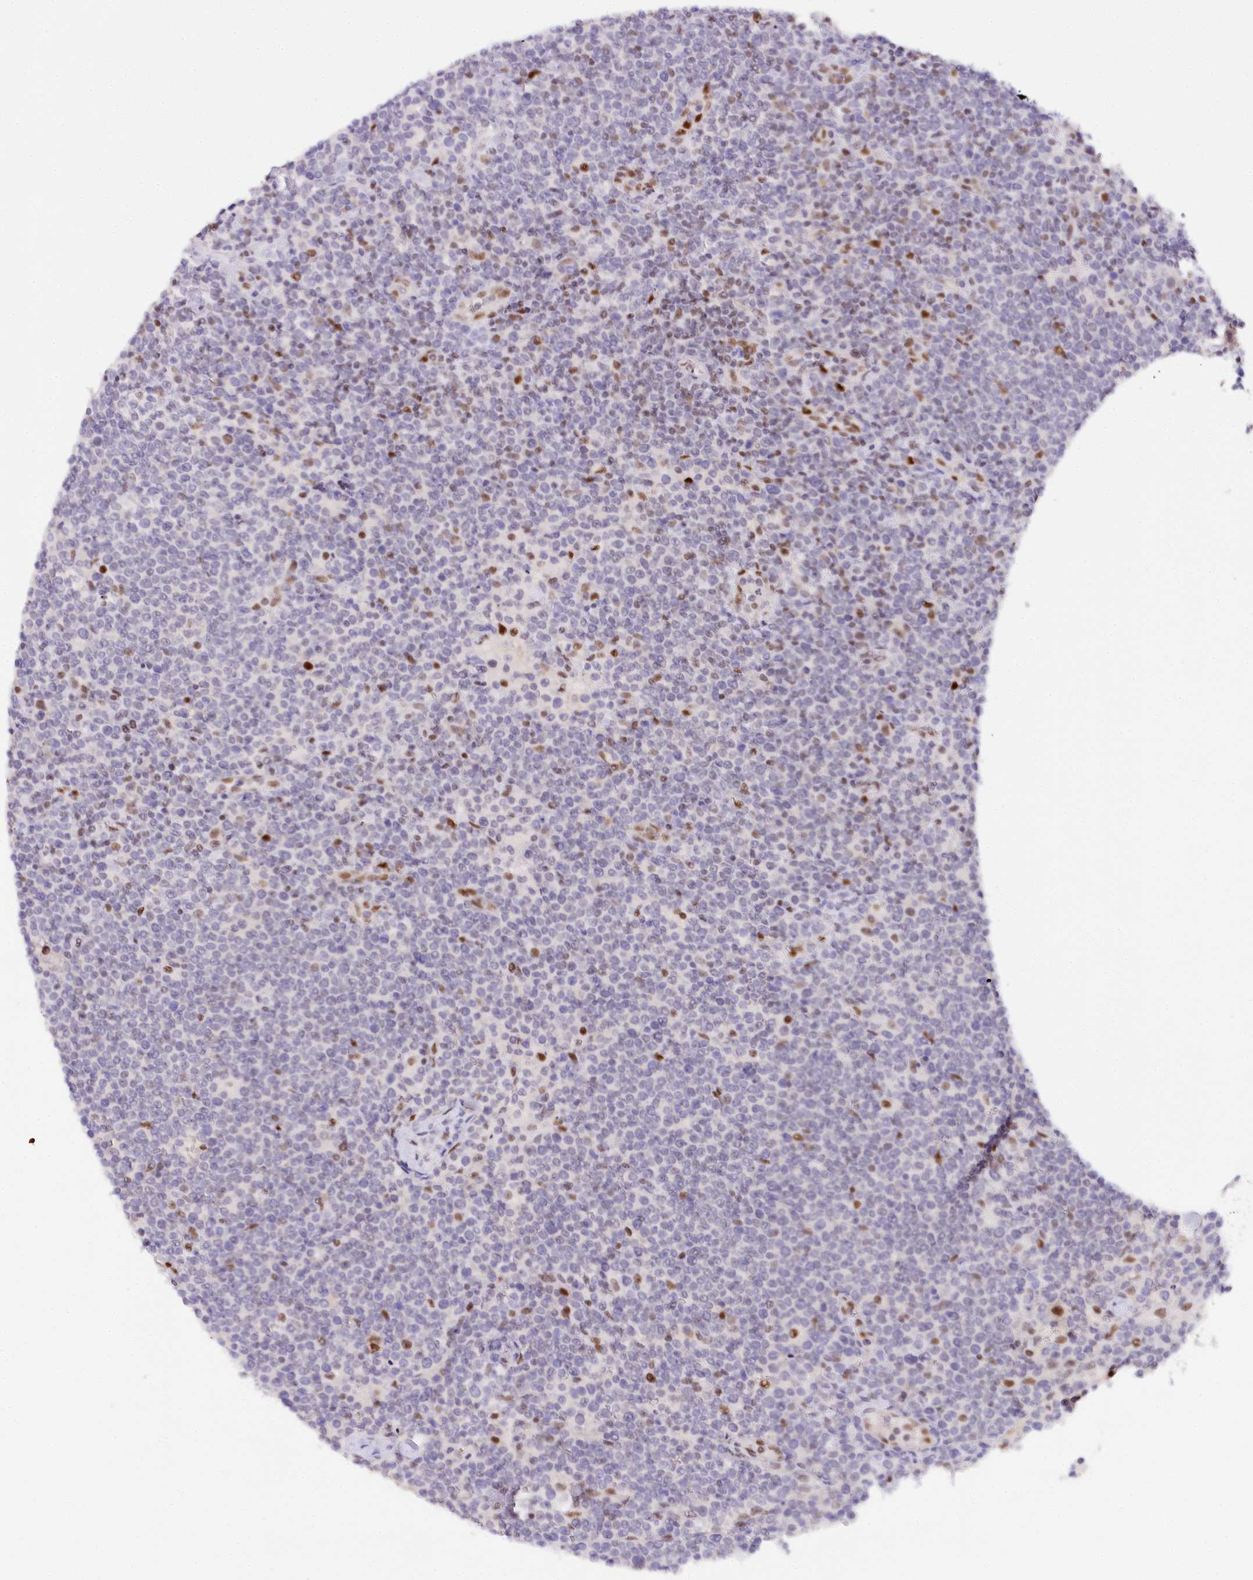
{"staining": {"intensity": "moderate", "quantity": "<25%", "location": "nuclear"}, "tissue": "lymphoma", "cell_type": "Tumor cells", "image_type": "cancer", "snomed": [{"axis": "morphology", "description": "Malignant lymphoma, non-Hodgkin's type, High grade"}, {"axis": "topography", "description": "Lymph node"}], "caption": "Immunohistochemistry (IHC) of human lymphoma demonstrates low levels of moderate nuclear positivity in approximately <25% of tumor cells.", "gene": "TP53", "patient": {"sex": "male", "age": 61}}